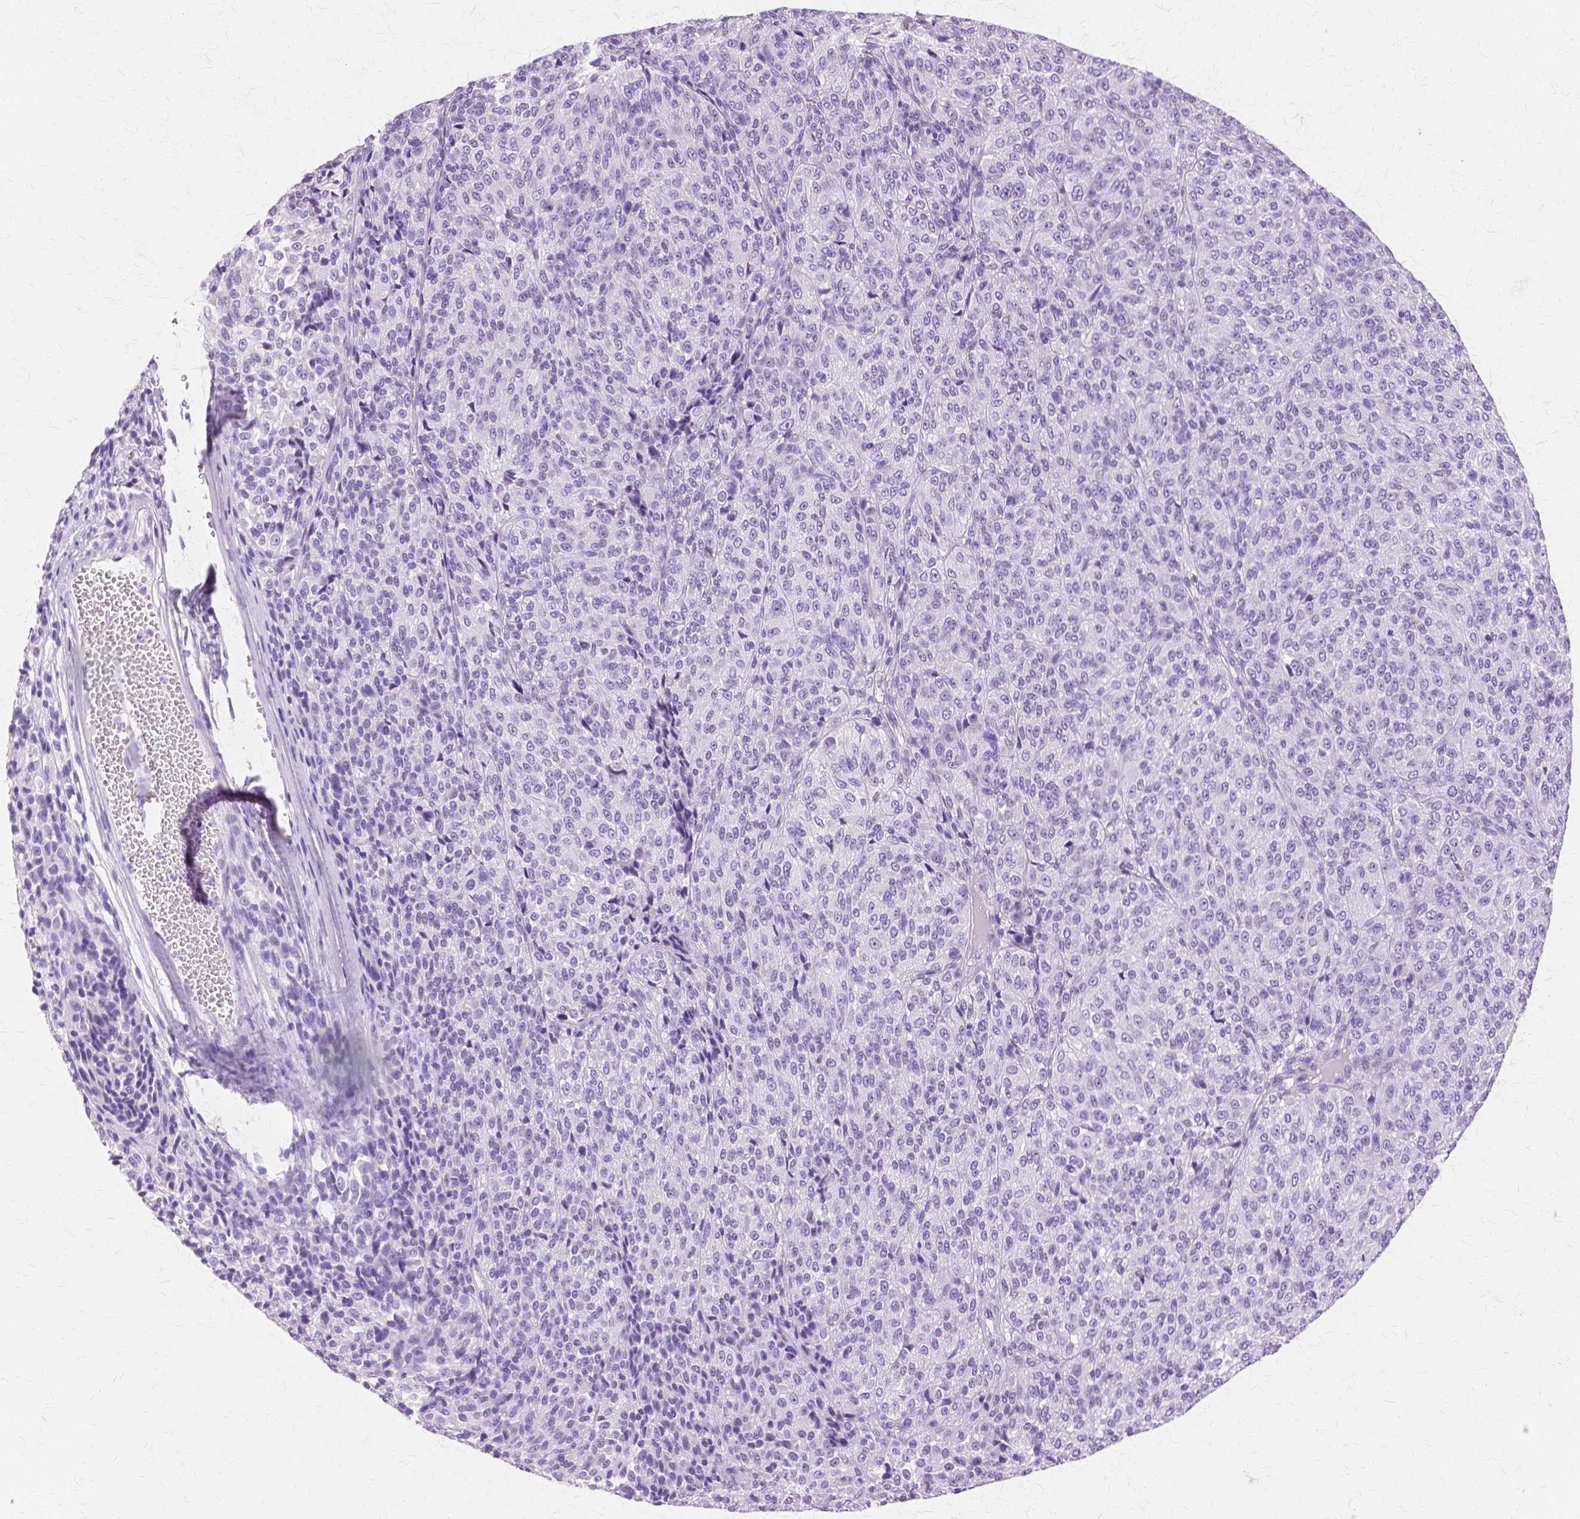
{"staining": {"intensity": "negative", "quantity": "none", "location": "none"}, "tissue": "melanoma", "cell_type": "Tumor cells", "image_type": "cancer", "snomed": [{"axis": "morphology", "description": "Malignant melanoma, Metastatic site"}, {"axis": "topography", "description": "Brain"}], "caption": "Immunohistochemistry of melanoma displays no staining in tumor cells.", "gene": "TGM1", "patient": {"sex": "female", "age": 56}}